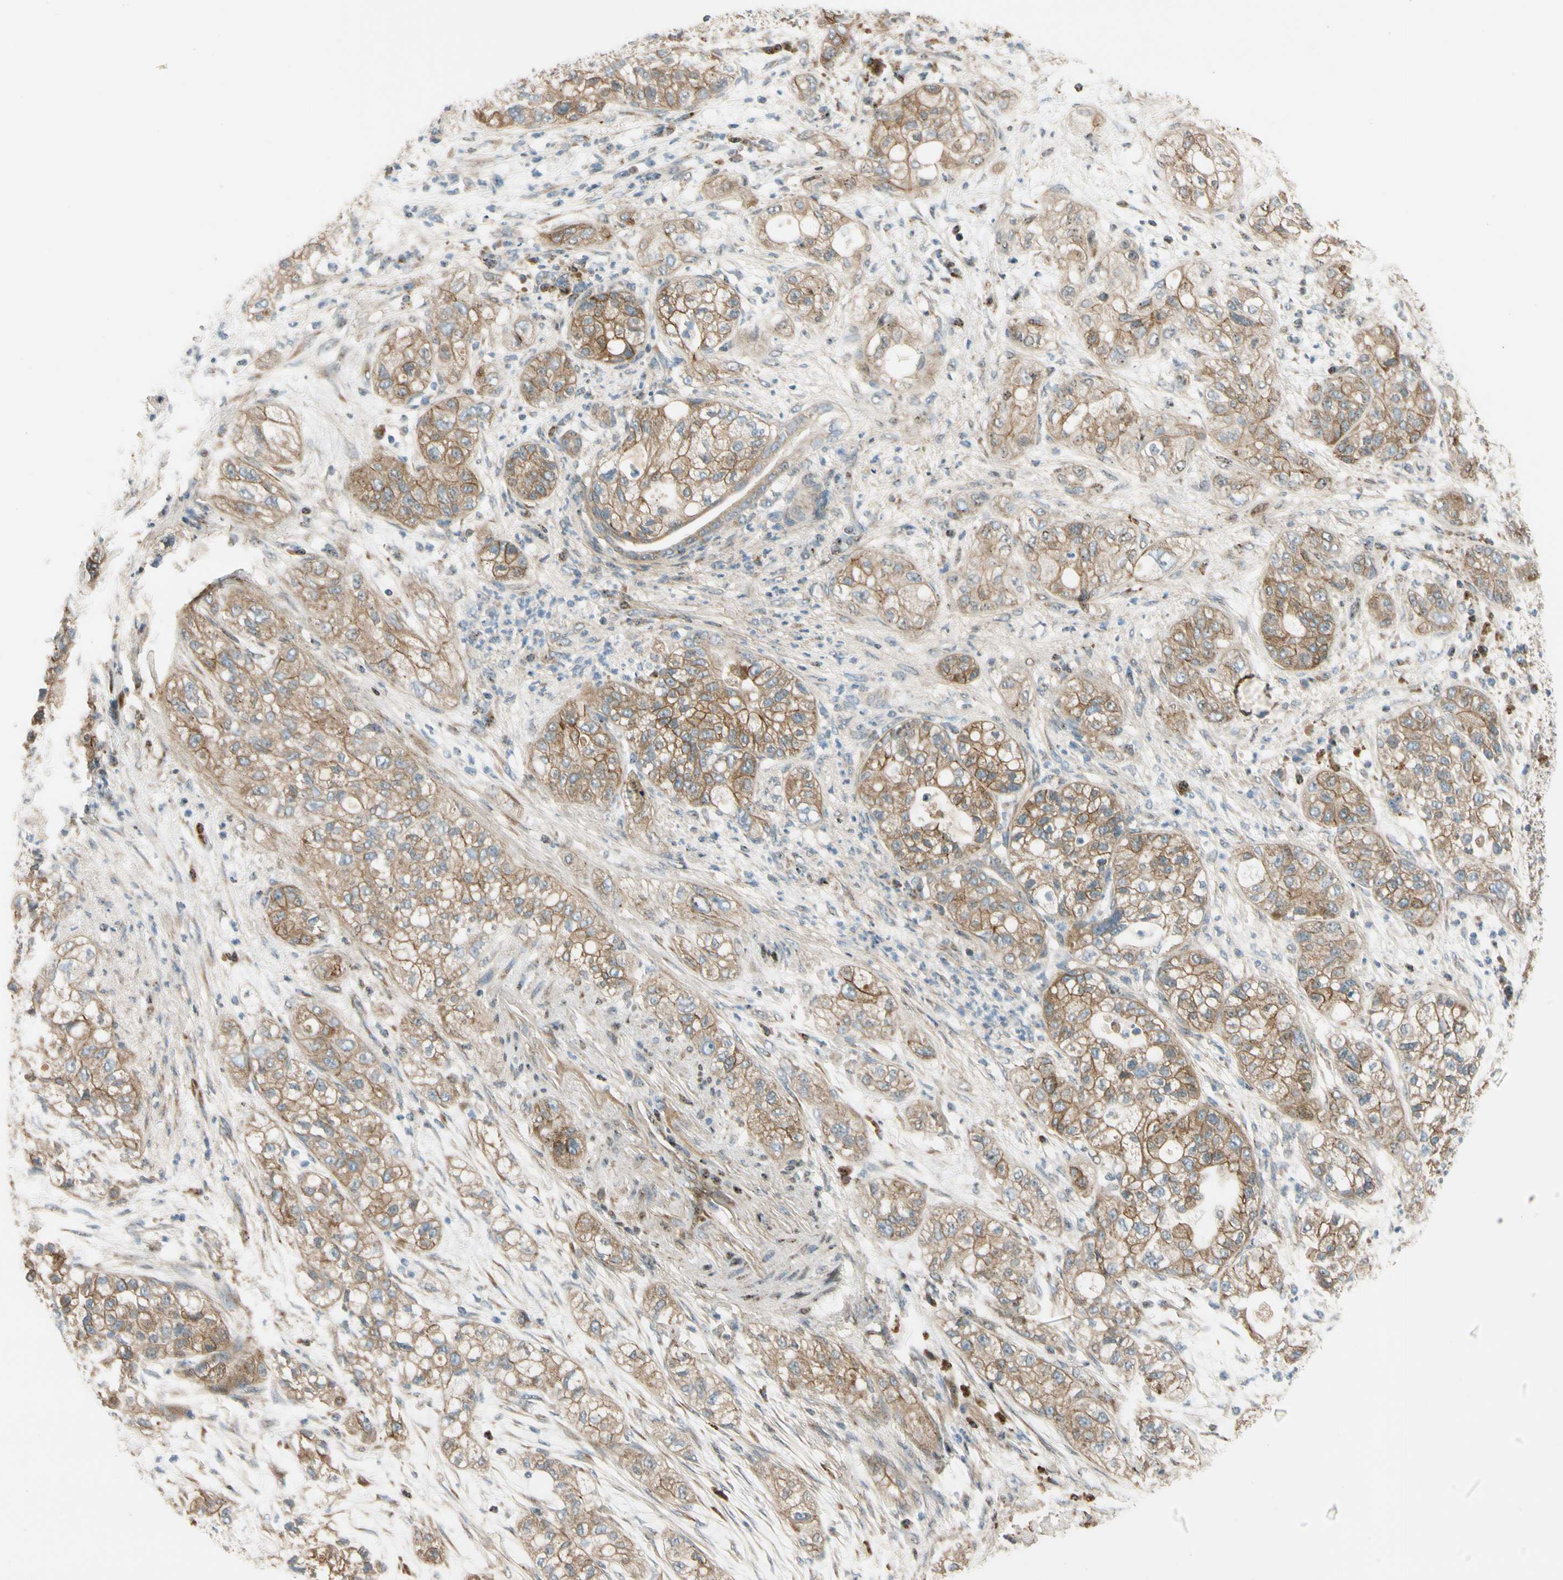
{"staining": {"intensity": "moderate", "quantity": ">75%", "location": "cytoplasmic/membranous"}, "tissue": "pancreatic cancer", "cell_type": "Tumor cells", "image_type": "cancer", "snomed": [{"axis": "morphology", "description": "Adenocarcinoma, NOS"}, {"axis": "topography", "description": "Pancreas"}], "caption": "Pancreatic cancer (adenocarcinoma) tissue reveals moderate cytoplasmic/membranous staining in approximately >75% of tumor cells, visualized by immunohistochemistry. The staining is performed using DAB brown chromogen to label protein expression. The nuclei are counter-stained blue using hematoxylin.", "gene": "MST1R", "patient": {"sex": "female", "age": 78}}